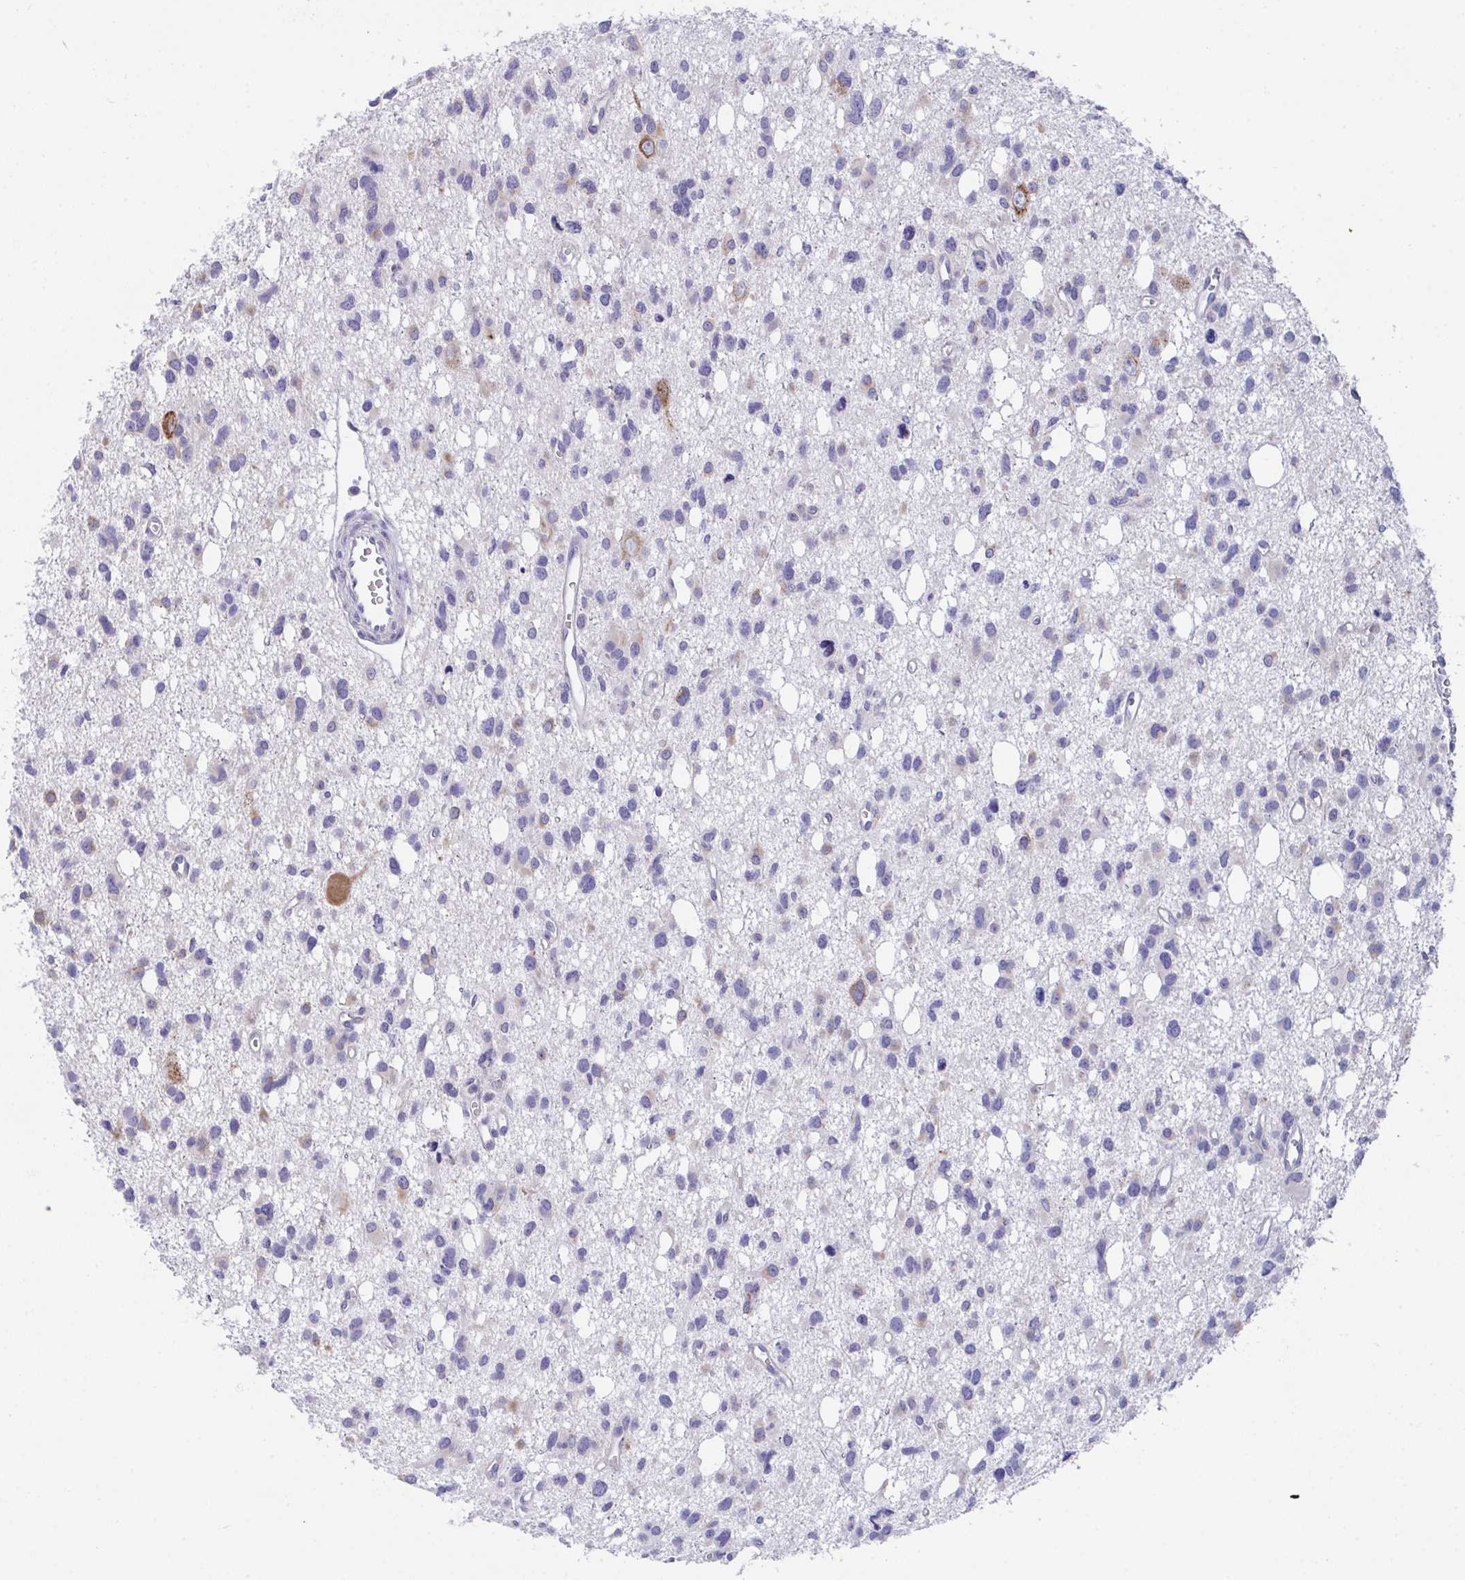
{"staining": {"intensity": "weak", "quantity": "<25%", "location": "cytoplasmic/membranous"}, "tissue": "glioma", "cell_type": "Tumor cells", "image_type": "cancer", "snomed": [{"axis": "morphology", "description": "Glioma, malignant, High grade"}, {"axis": "topography", "description": "Brain"}], "caption": "DAB immunohistochemical staining of human malignant high-grade glioma displays no significant staining in tumor cells.", "gene": "MIA3", "patient": {"sex": "male", "age": 23}}